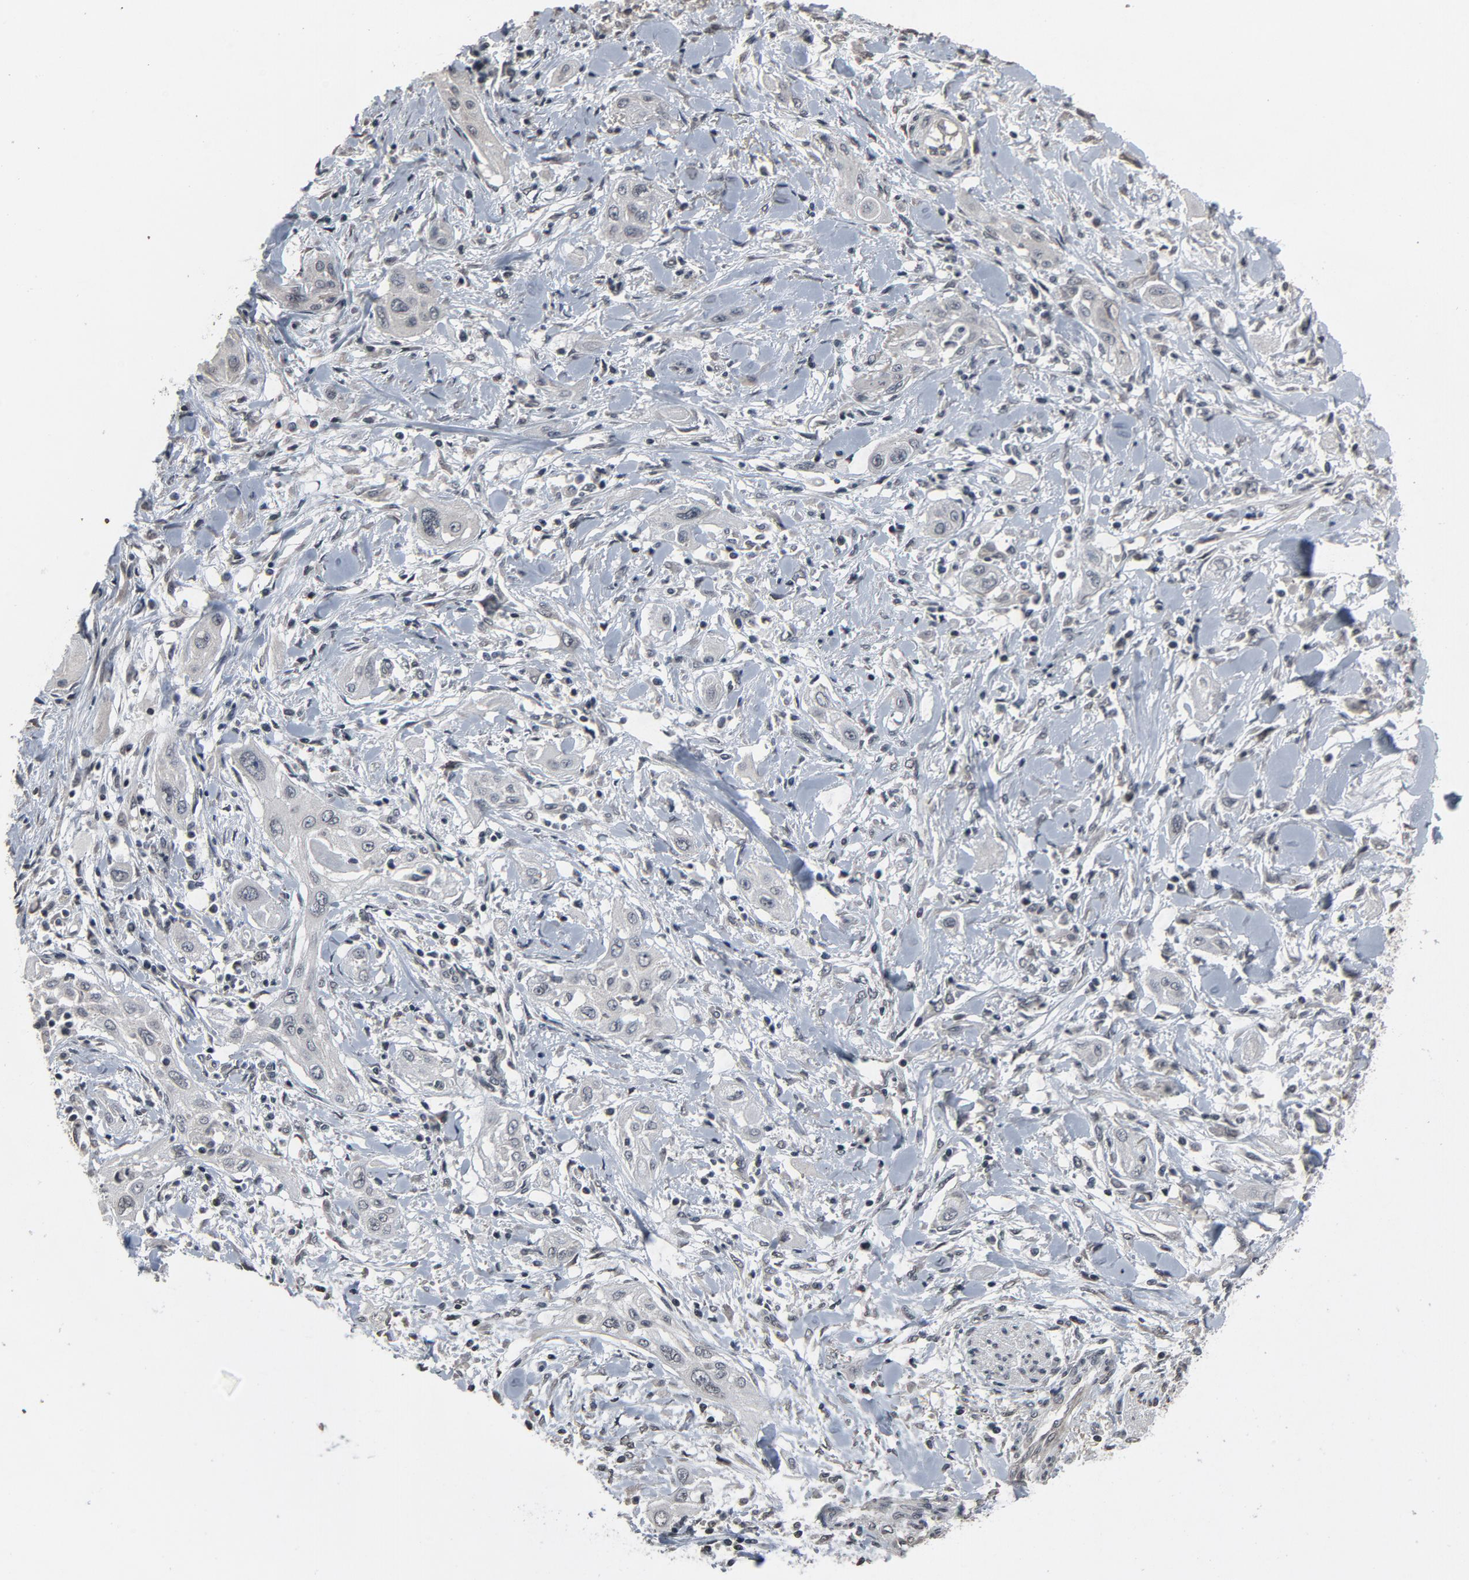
{"staining": {"intensity": "negative", "quantity": "none", "location": "none"}, "tissue": "lung cancer", "cell_type": "Tumor cells", "image_type": "cancer", "snomed": [{"axis": "morphology", "description": "Squamous cell carcinoma, NOS"}, {"axis": "topography", "description": "Lung"}], "caption": "Immunohistochemistry (IHC) of human lung cancer (squamous cell carcinoma) exhibits no expression in tumor cells.", "gene": "POM121", "patient": {"sex": "female", "age": 47}}